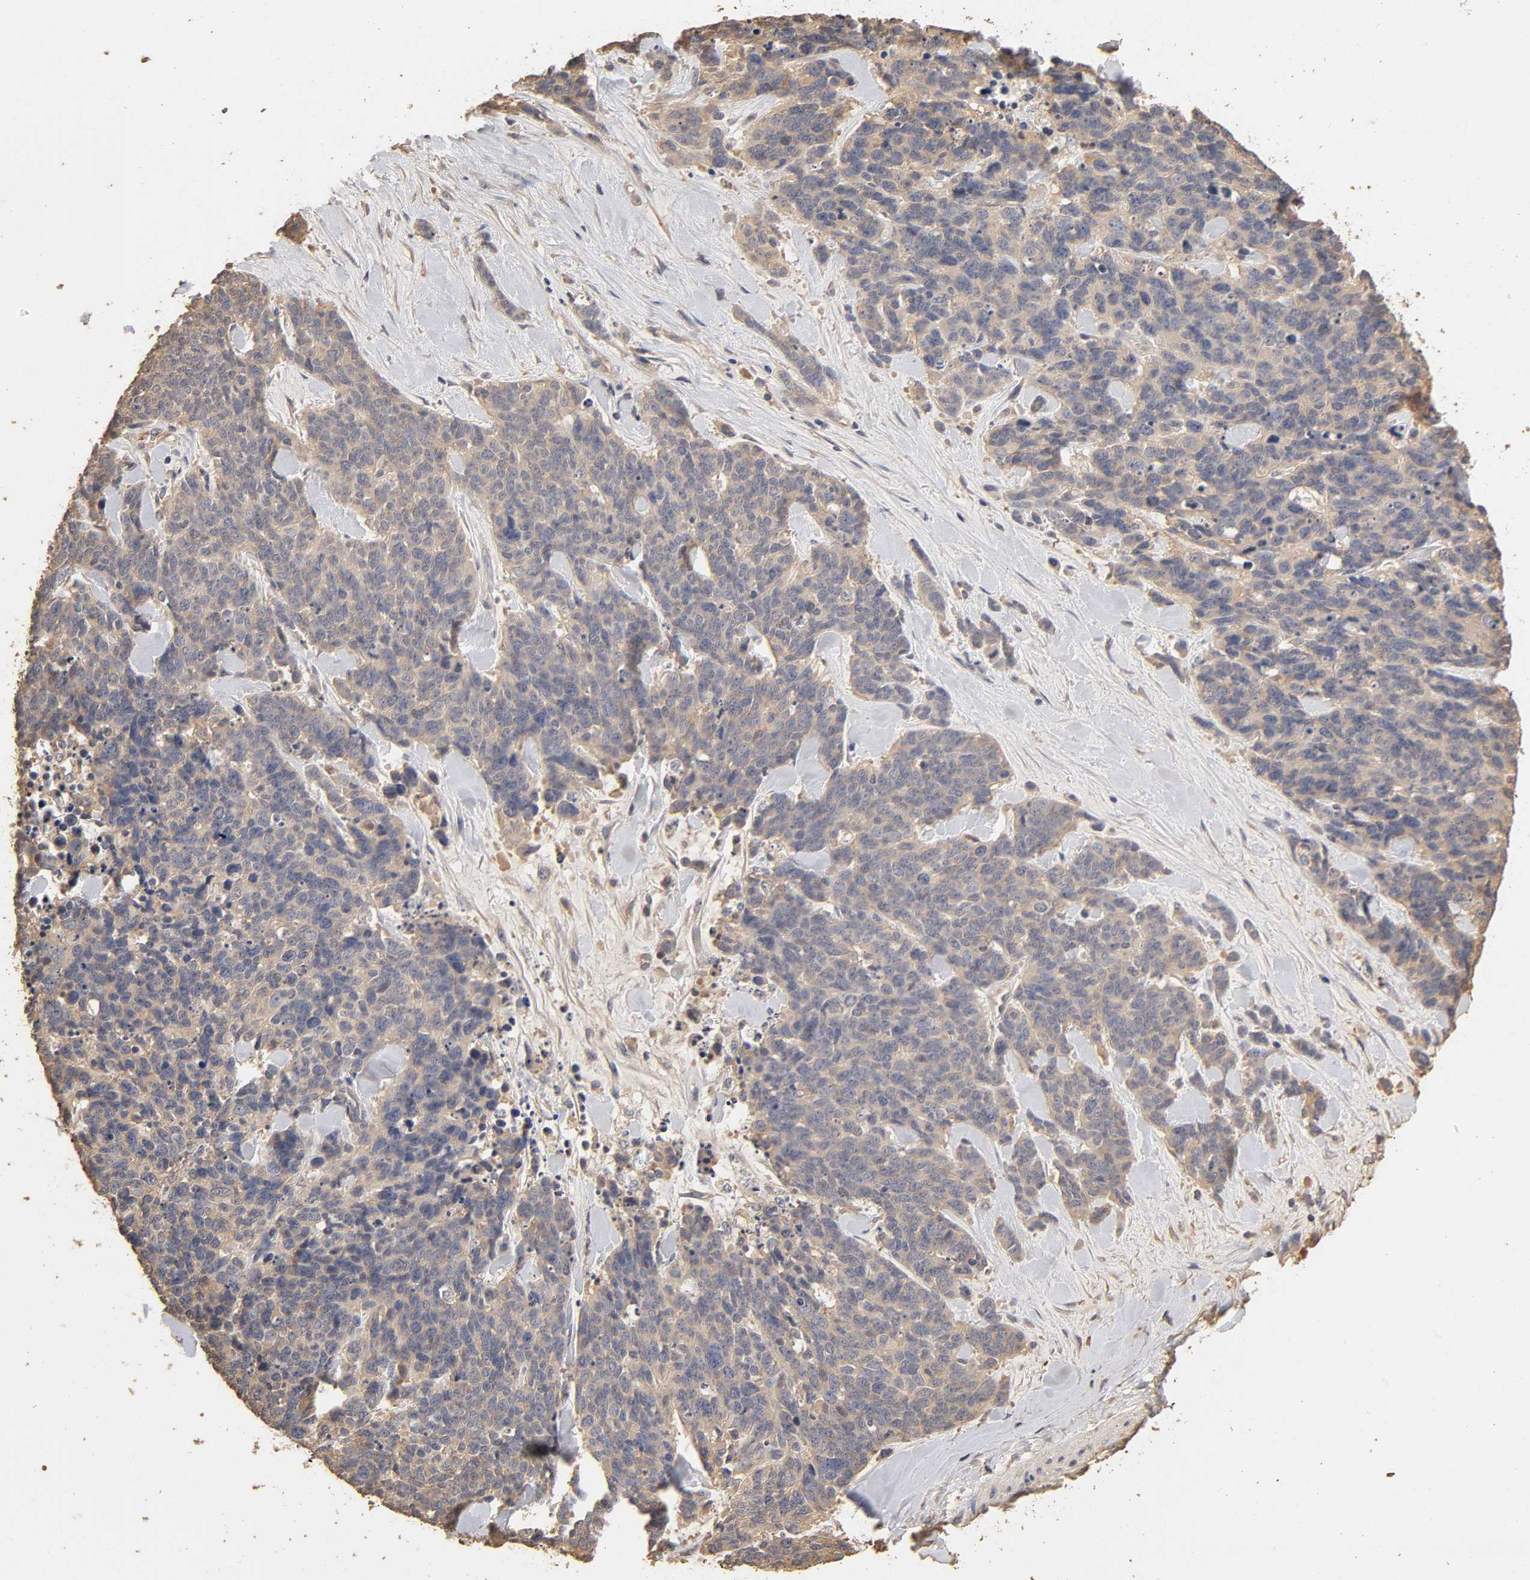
{"staining": {"intensity": "weak", "quantity": "25%-75%", "location": "cytoplasmic/membranous"}, "tissue": "lung cancer", "cell_type": "Tumor cells", "image_type": "cancer", "snomed": [{"axis": "morphology", "description": "Neoplasm, malignant, NOS"}, {"axis": "topography", "description": "Lung"}], "caption": "A brown stain shows weak cytoplasmic/membranous positivity of a protein in human lung cancer tumor cells.", "gene": "VSIG4", "patient": {"sex": "female", "age": 58}}